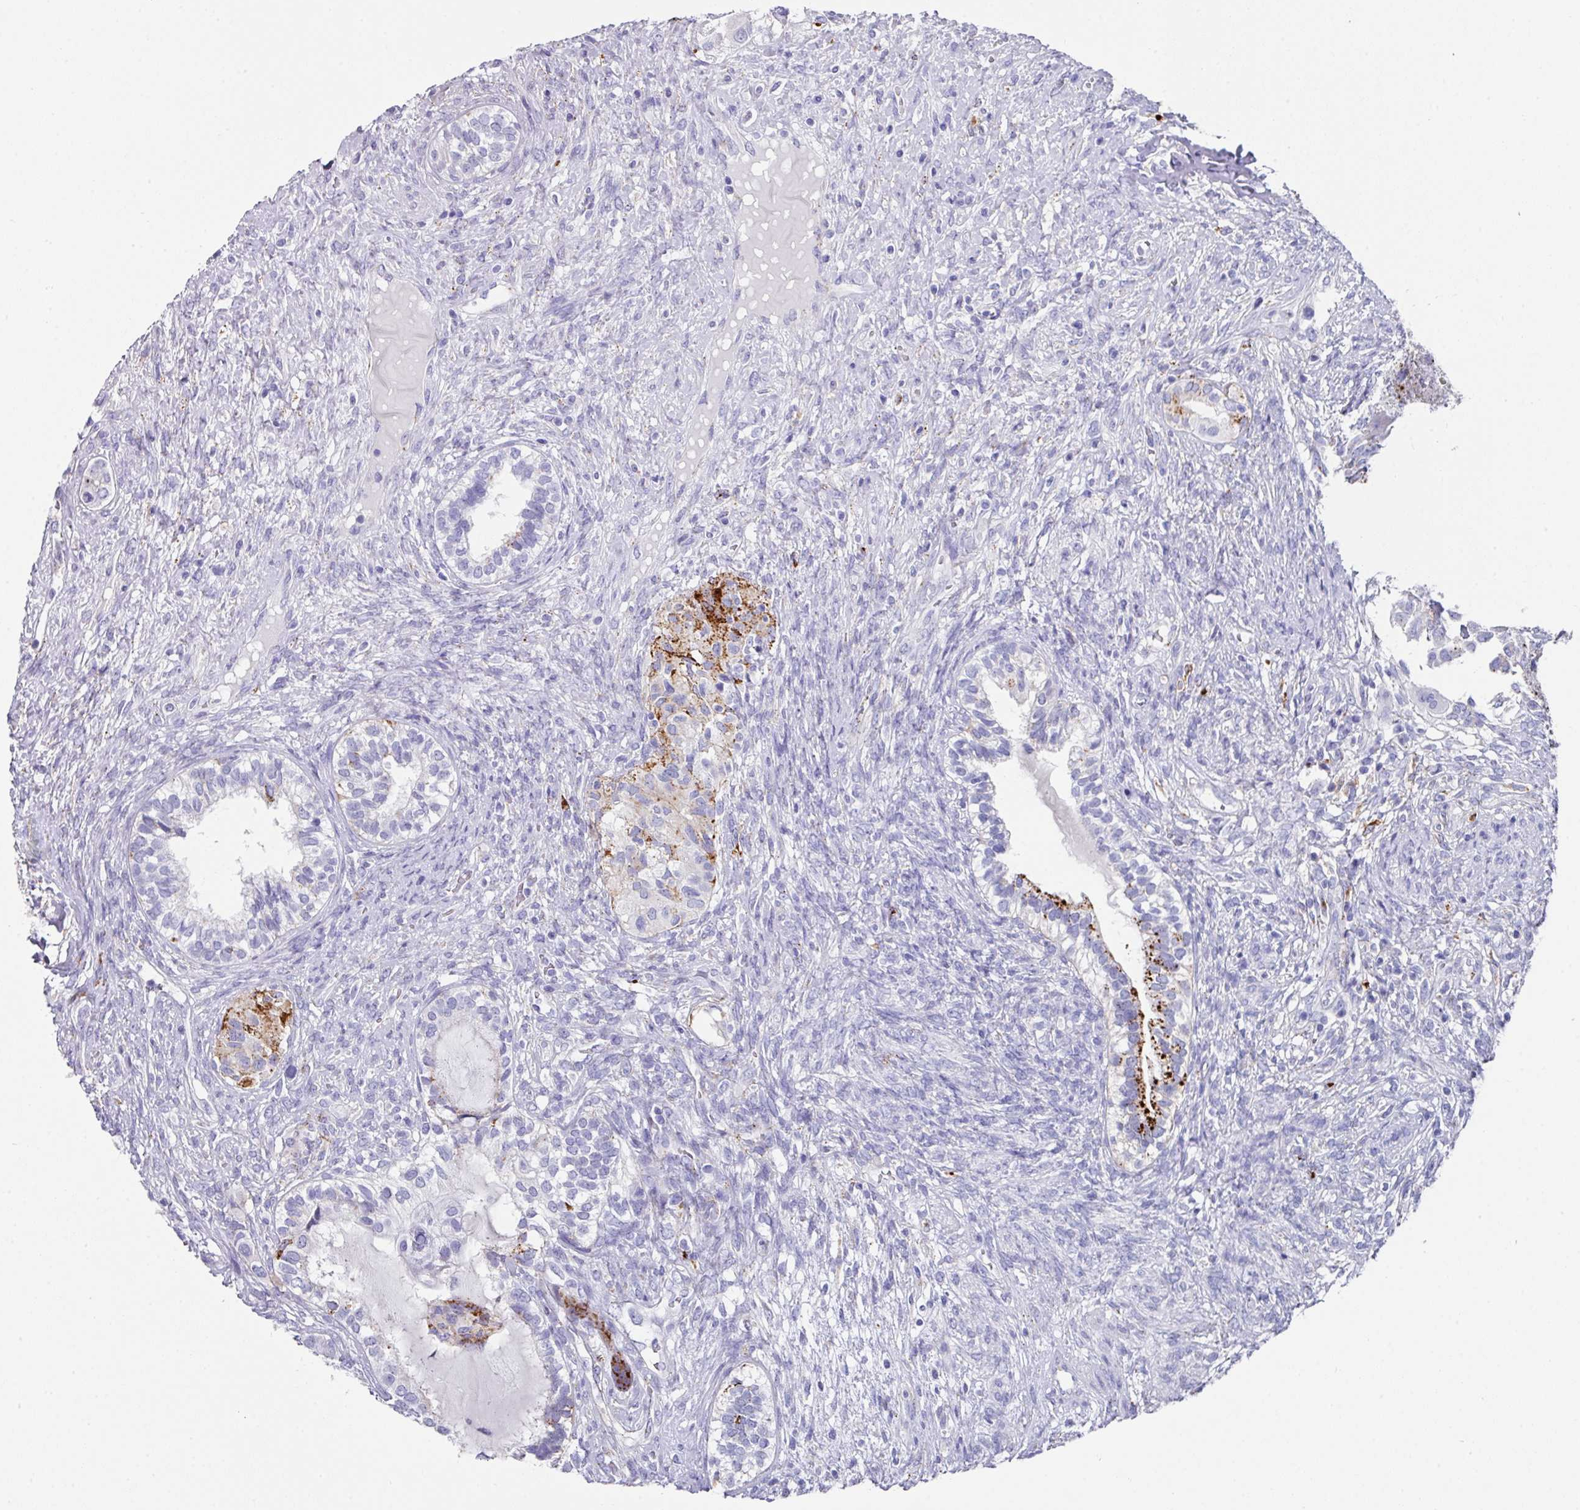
{"staining": {"intensity": "strong", "quantity": "<25%", "location": "cytoplasmic/membranous"}, "tissue": "testis cancer", "cell_type": "Tumor cells", "image_type": "cancer", "snomed": [{"axis": "morphology", "description": "Seminoma, NOS"}, {"axis": "morphology", "description": "Carcinoma, Embryonal, NOS"}, {"axis": "topography", "description": "Testis"}], "caption": "About <25% of tumor cells in seminoma (testis) demonstrate strong cytoplasmic/membranous protein staining as visualized by brown immunohistochemical staining.", "gene": "CPVL", "patient": {"sex": "male", "age": 41}}